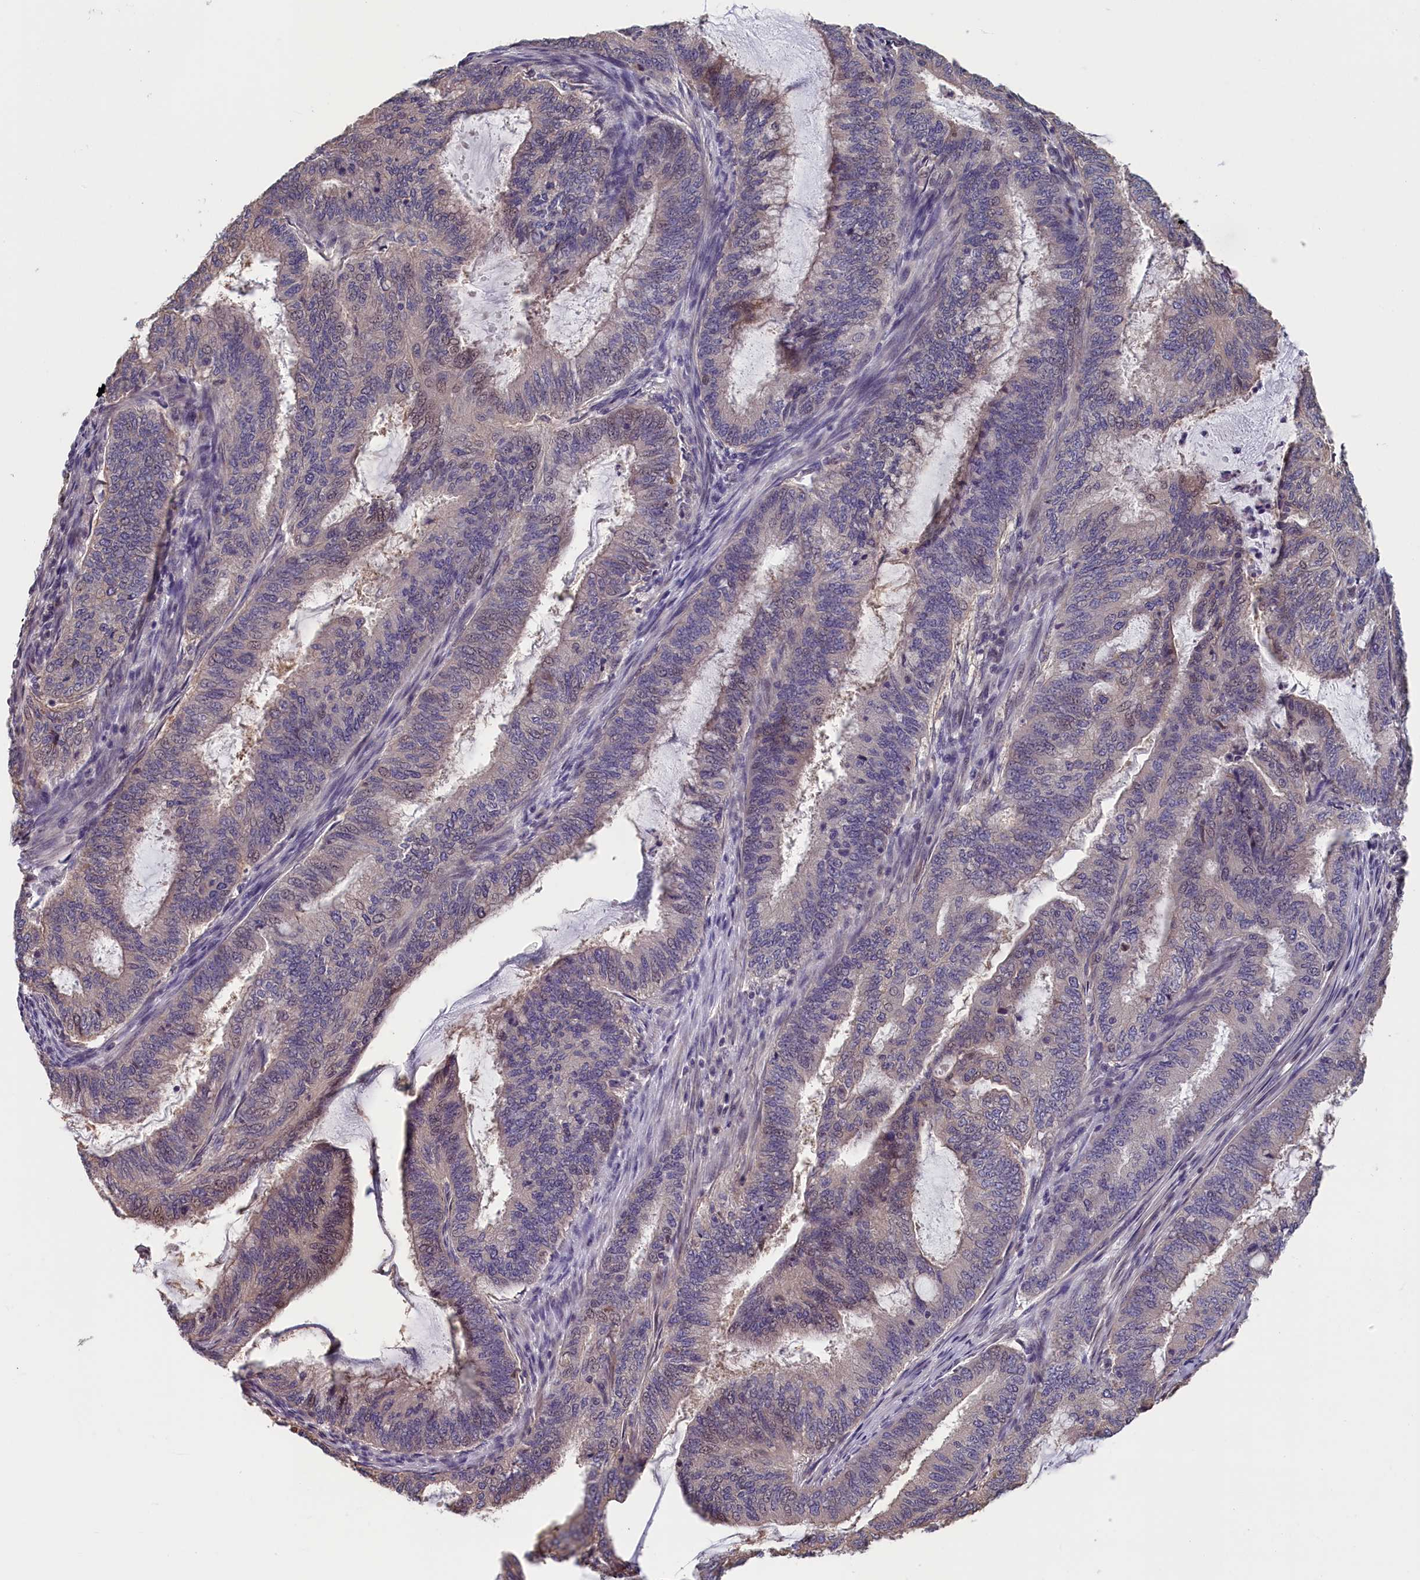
{"staining": {"intensity": "weak", "quantity": "<25%", "location": "cytoplasmic/membranous"}, "tissue": "endometrial cancer", "cell_type": "Tumor cells", "image_type": "cancer", "snomed": [{"axis": "morphology", "description": "Adenocarcinoma, NOS"}, {"axis": "topography", "description": "Endometrium"}], "caption": "Immunohistochemistry photomicrograph of neoplastic tissue: human endometrial adenocarcinoma stained with DAB demonstrates no significant protein positivity in tumor cells.", "gene": "TMEM116", "patient": {"sex": "female", "age": 51}}